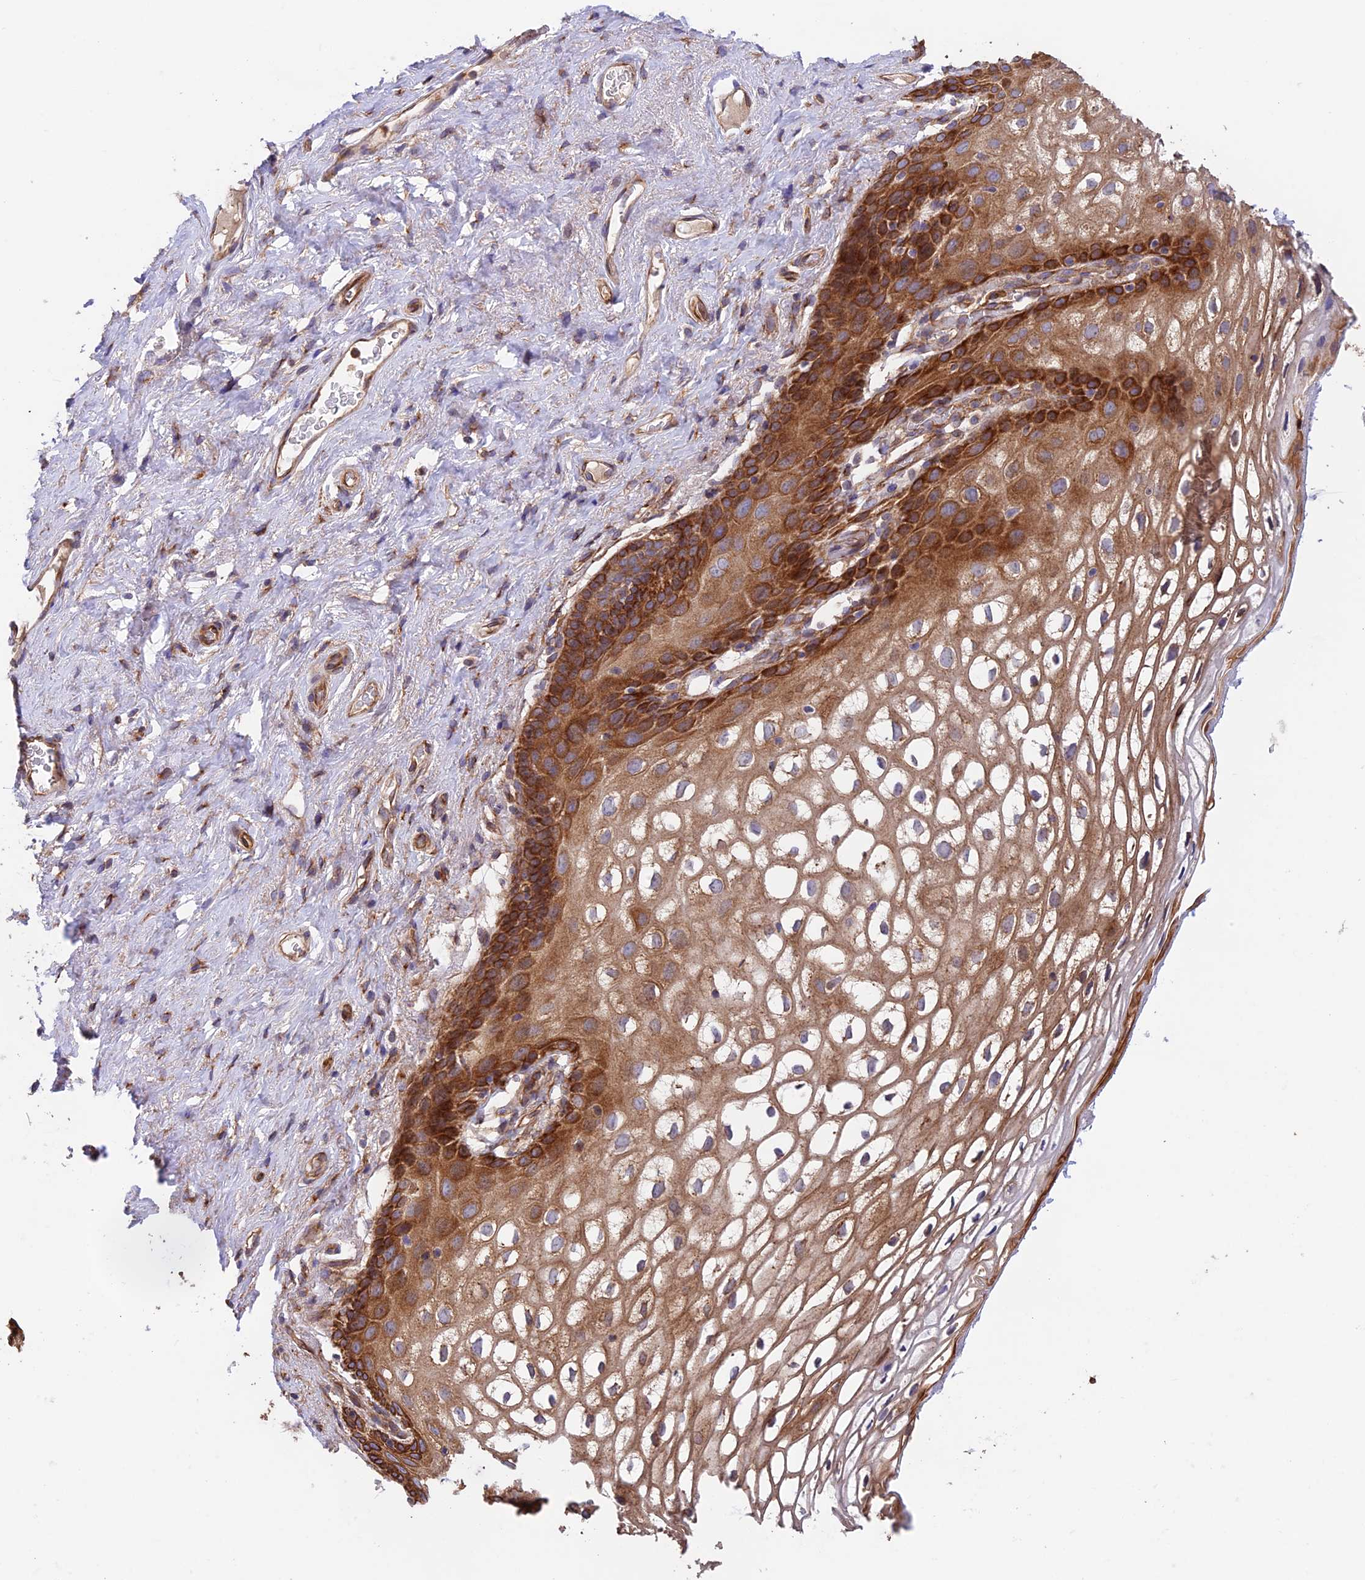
{"staining": {"intensity": "strong", "quantity": "25%-75%", "location": "cytoplasmic/membranous"}, "tissue": "vagina", "cell_type": "Squamous epithelial cells", "image_type": "normal", "snomed": [{"axis": "morphology", "description": "Normal tissue, NOS"}, {"axis": "topography", "description": "Vagina"}, {"axis": "topography", "description": "Peripheral nerve tissue"}], "caption": "Protein staining of normal vagina reveals strong cytoplasmic/membranous expression in approximately 25%-75% of squamous epithelial cells. Immunohistochemistry stains the protein in brown and the nuclei are stained blue.", "gene": "EMC3", "patient": {"sex": "female", "age": 71}}